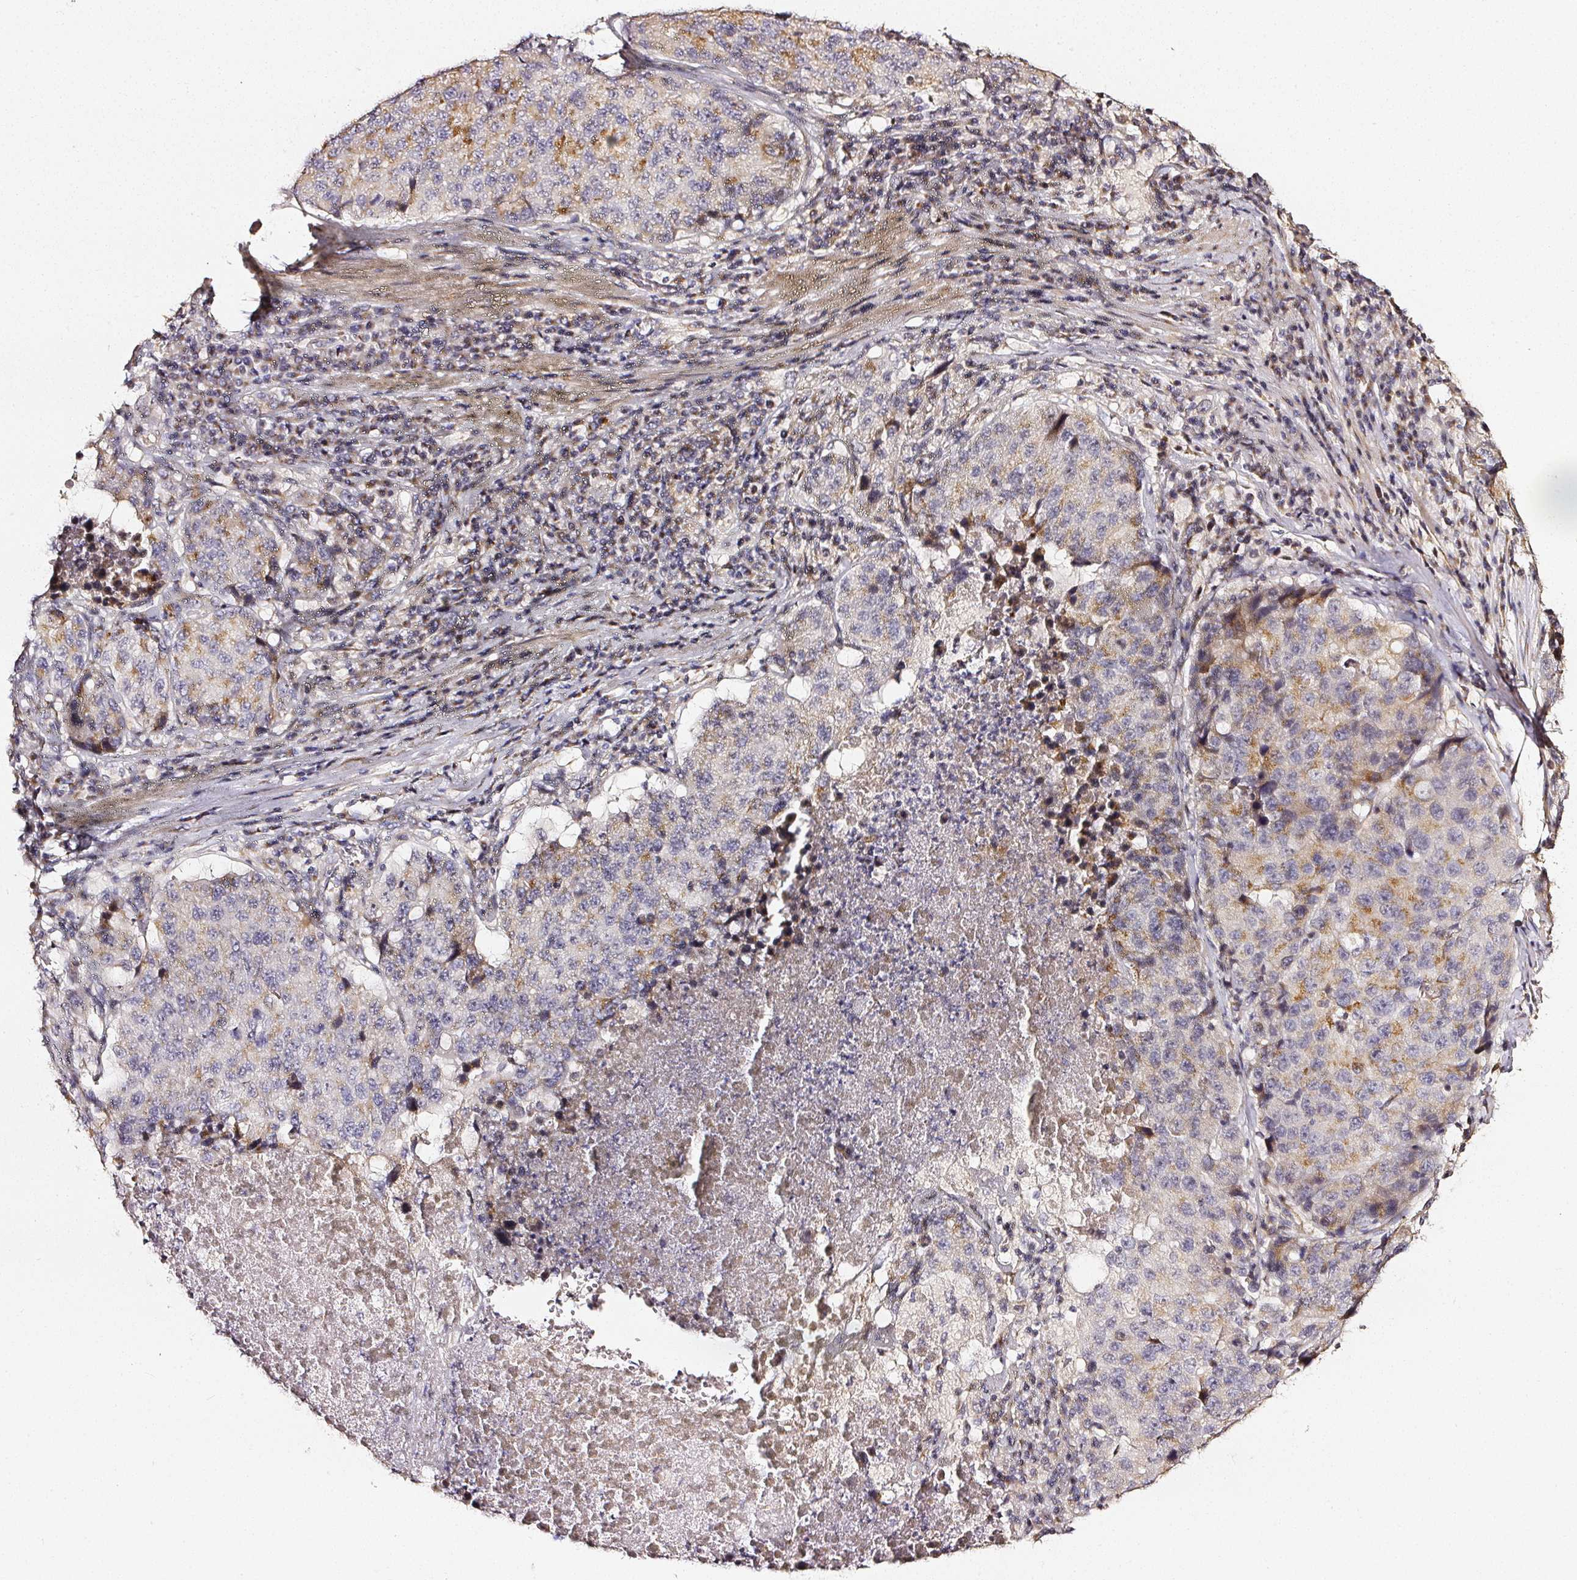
{"staining": {"intensity": "moderate", "quantity": "<25%", "location": "cytoplasmic/membranous"}, "tissue": "stomach cancer", "cell_type": "Tumor cells", "image_type": "cancer", "snomed": [{"axis": "morphology", "description": "Adenocarcinoma, NOS"}, {"axis": "topography", "description": "Stomach"}], "caption": "Stomach cancer tissue shows moderate cytoplasmic/membranous staining in about <25% of tumor cells, visualized by immunohistochemistry.", "gene": "NTRK1", "patient": {"sex": "male", "age": 71}}